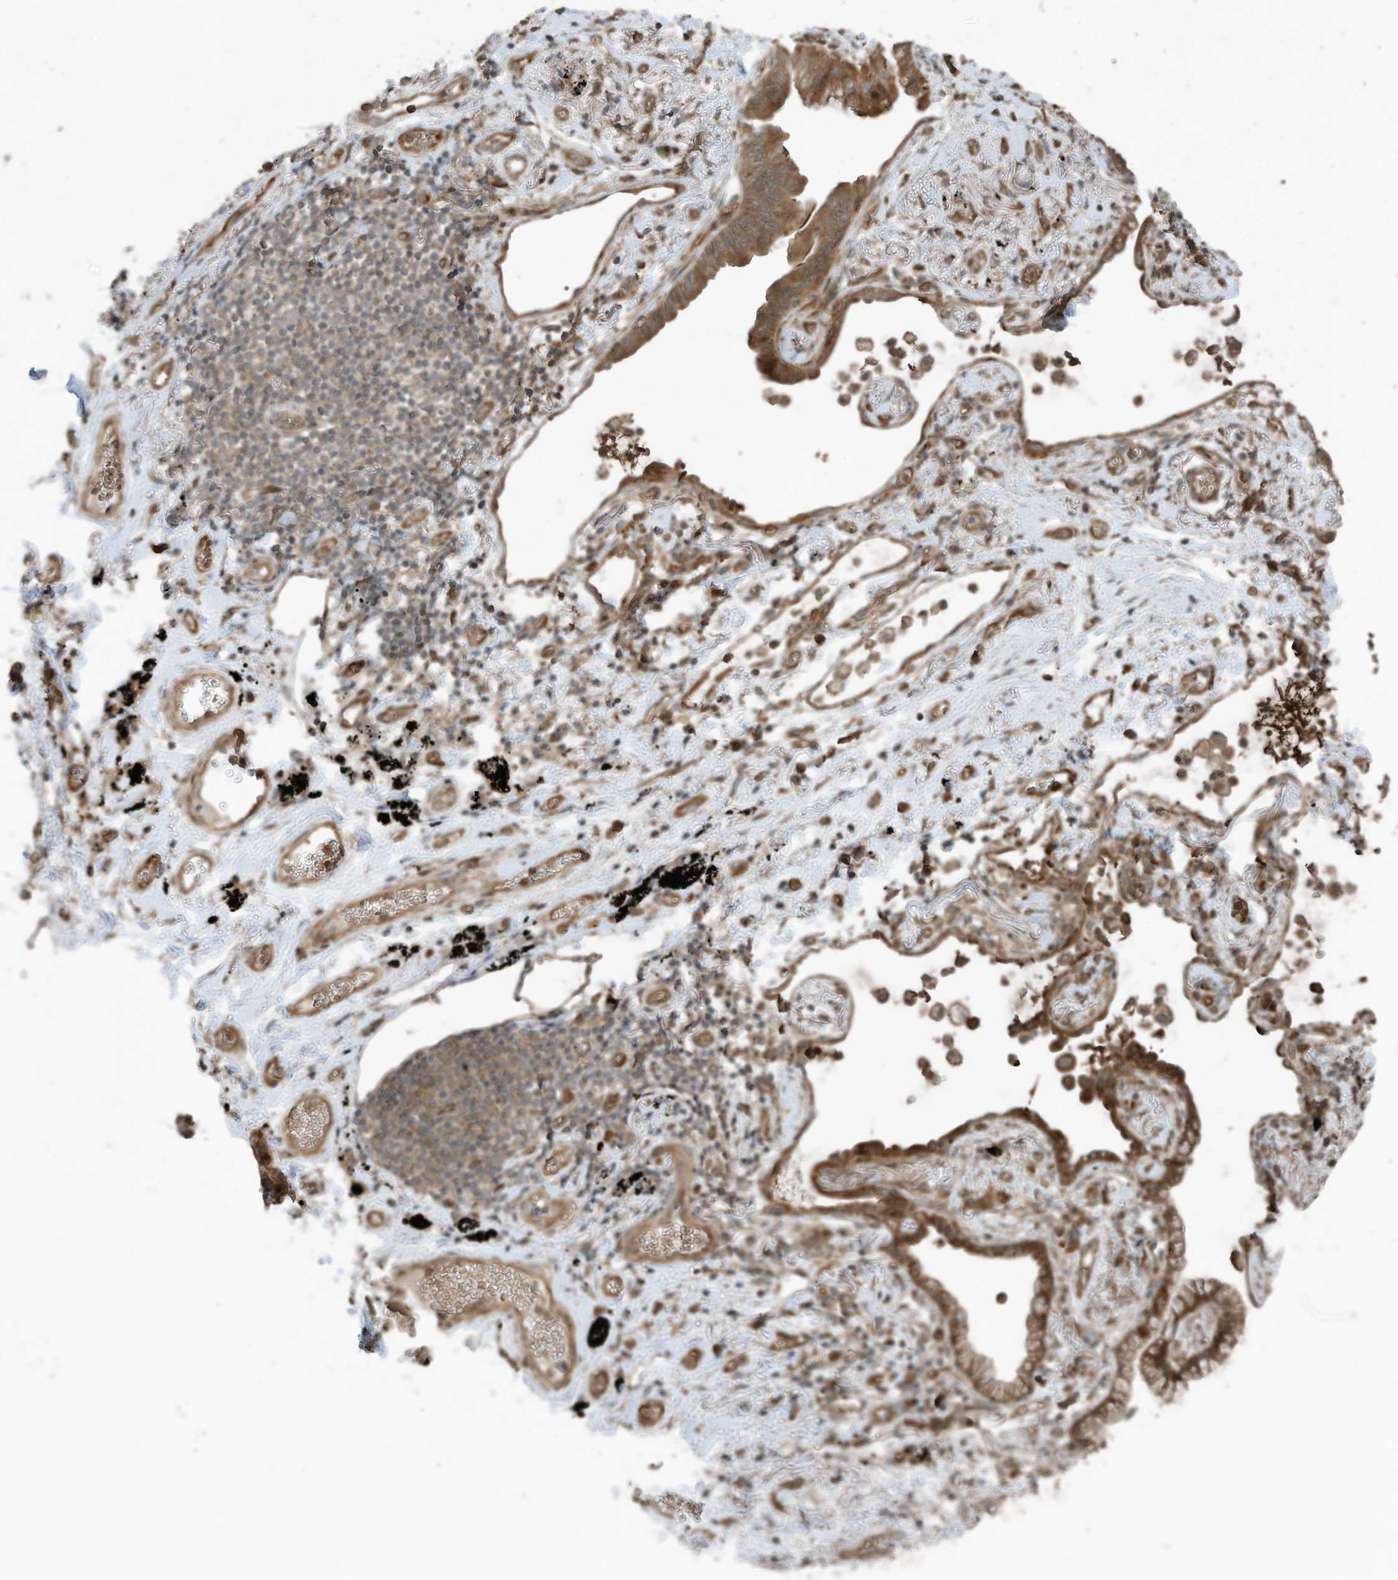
{"staining": {"intensity": "moderate", "quantity": ">75%", "location": "cytoplasmic/membranous"}, "tissue": "lung cancer", "cell_type": "Tumor cells", "image_type": "cancer", "snomed": [{"axis": "morphology", "description": "Adenocarcinoma, NOS"}, {"axis": "topography", "description": "Lung"}], "caption": "The immunohistochemical stain shows moderate cytoplasmic/membranous positivity in tumor cells of adenocarcinoma (lung) tissue. (DAB IHC, brown staining for protein, blue staining for nuclei).", "gene": "ZNF653", "patient": {"sex": "female", "age": 70}}